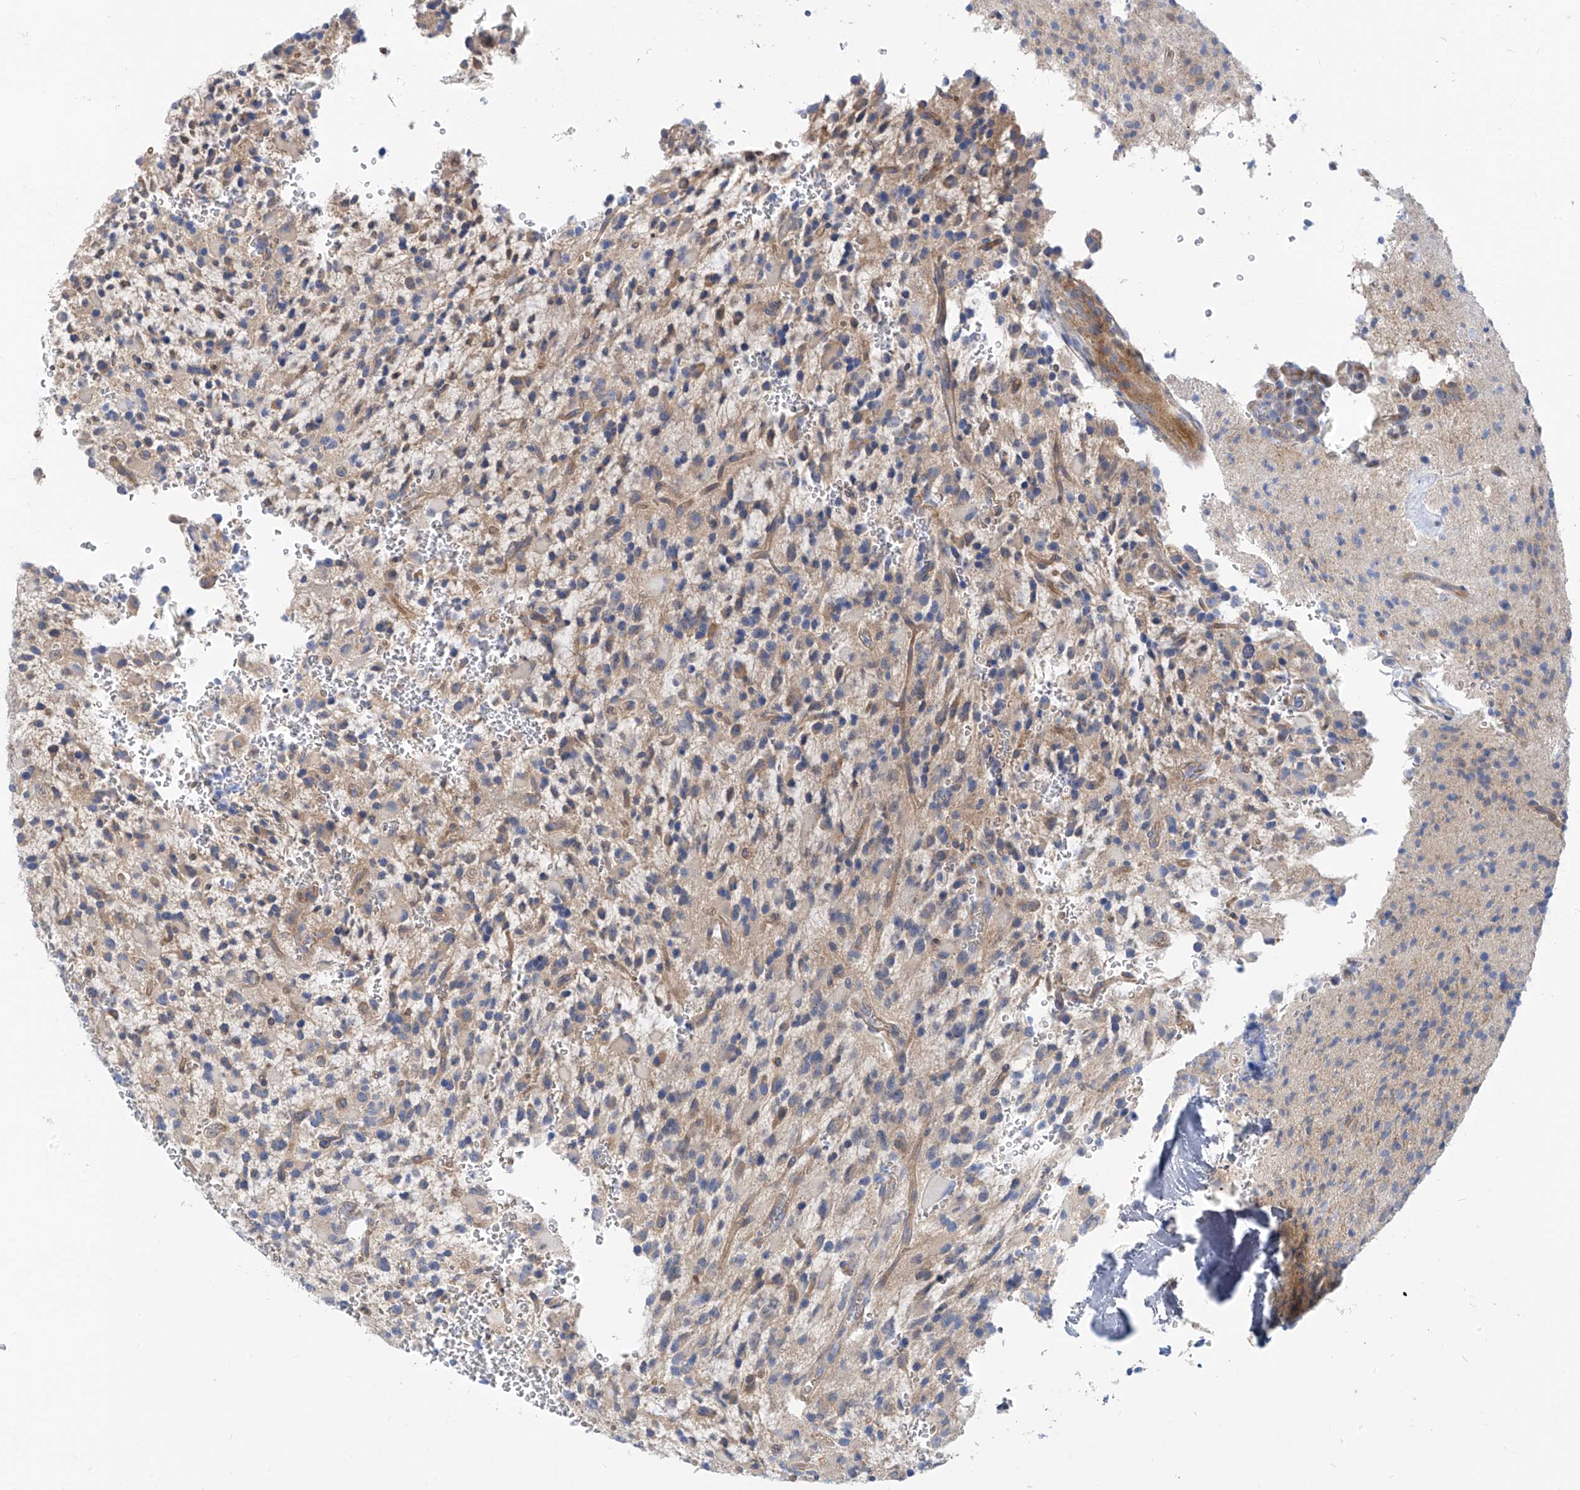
{"staining": {"intensity": "moderate", "quantity": "<25%", "location": "cytoplasmic/membranous"}, "tissue": "glioma", "cell_type": "Tumor cells", "image_type": "cancer", "snomed": [{"axis": "morphology", "description": "Glioma, malignant, High grade"}, {"axis": "topography", "description": "Brain"}], "caption": "Tumor cells demonstrate low levels of moderate cytoplasmic/membranous expression in about <25% of cells in high-grade glioma (malignant).", "gene": "PIK3C2B", "patient": {"sex": "male", "age": 34}}